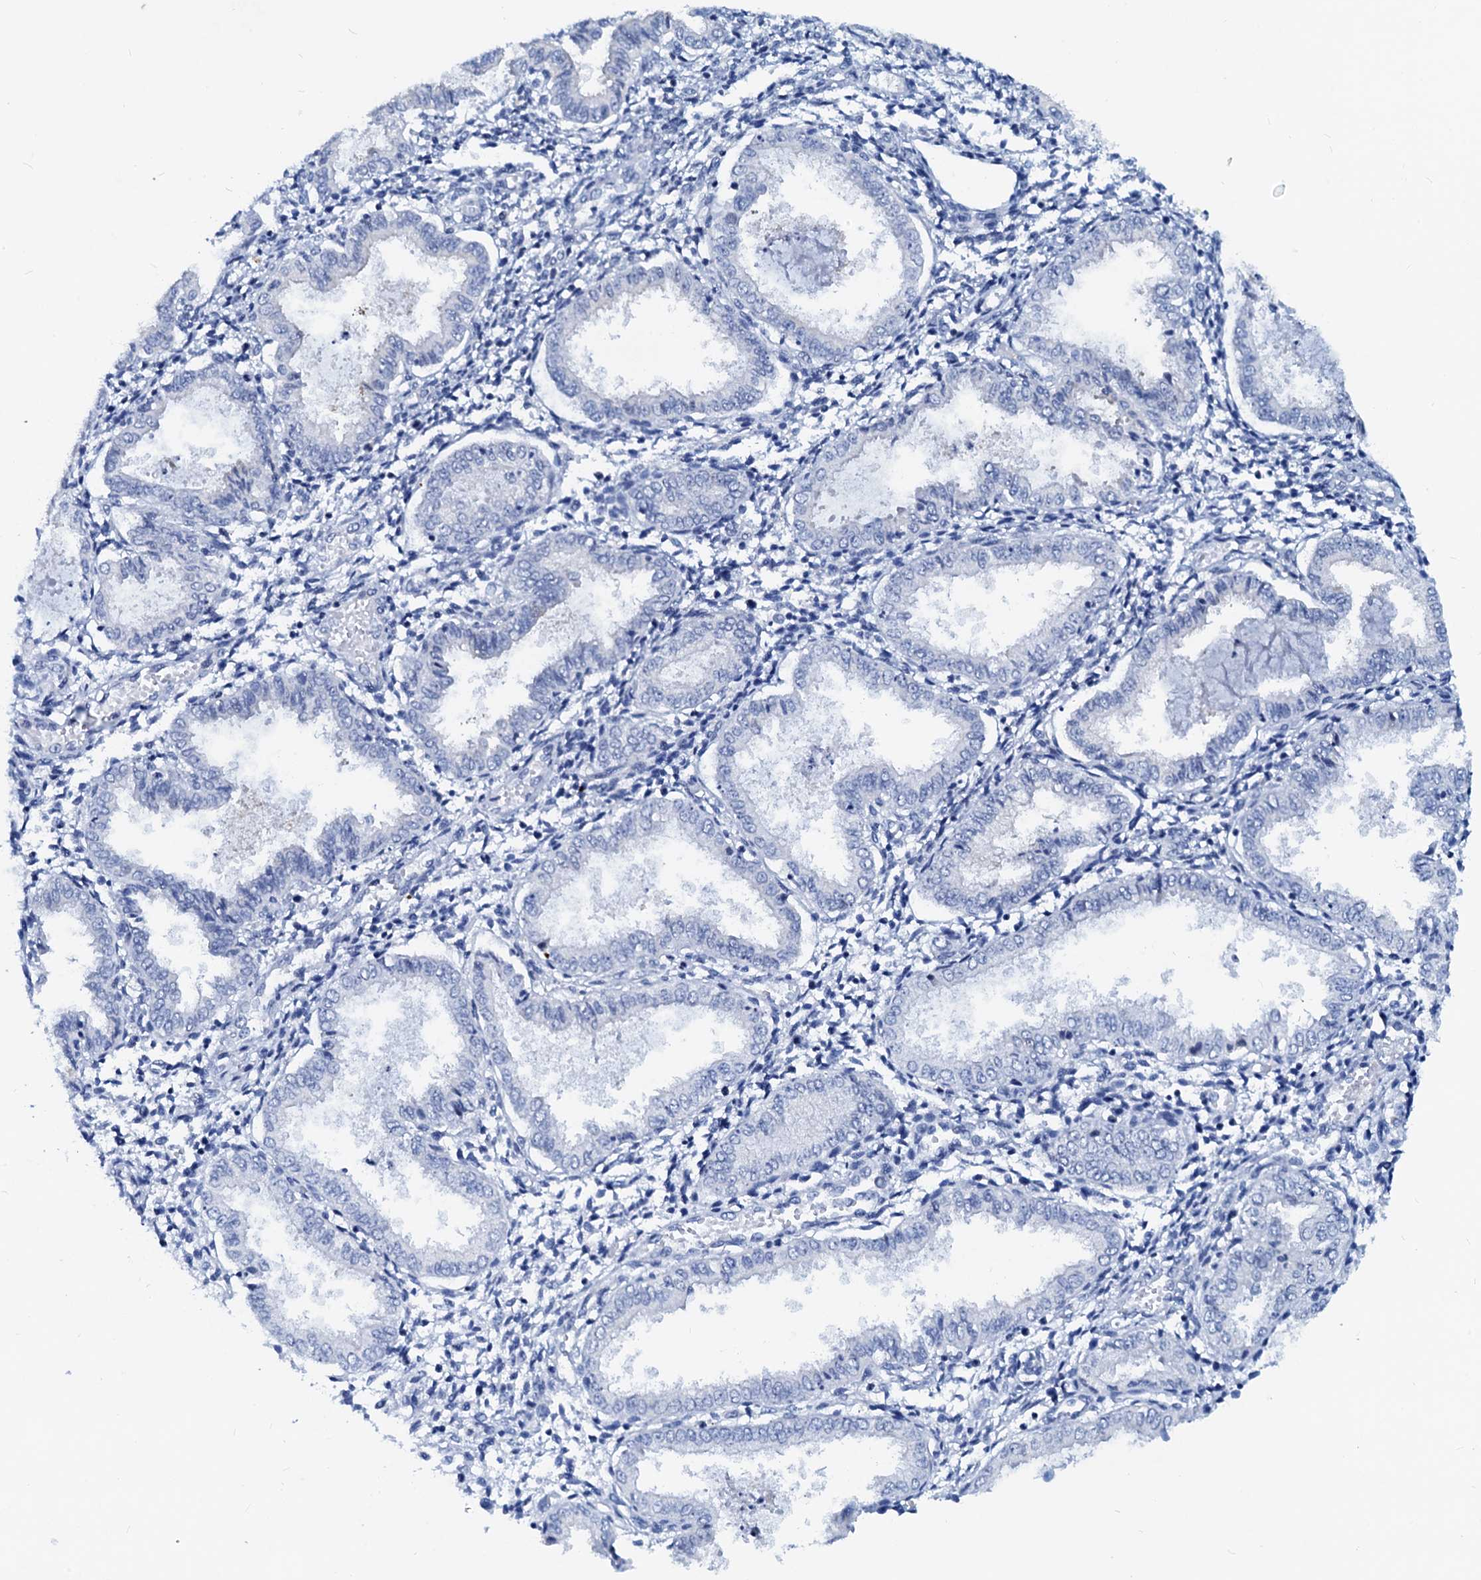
{"staining": {"intensity": "negative", "quantity": "none", "location": "none"}, "tissue": "endometrium", "cell_type": "Cells in endometrial stroma", "image_type": "normal", "snomed": [{"axis": "morphology", "description": "Normal tissue, NOS"}, {"axis": "topography", "description": "Endometrium"}], "caption": "Protein analysis of normal endometrium displays no significant expression in cells in endometrial stroma.", "gene": "PTGES3", "patient": {"sex": "female", "age": 33}}